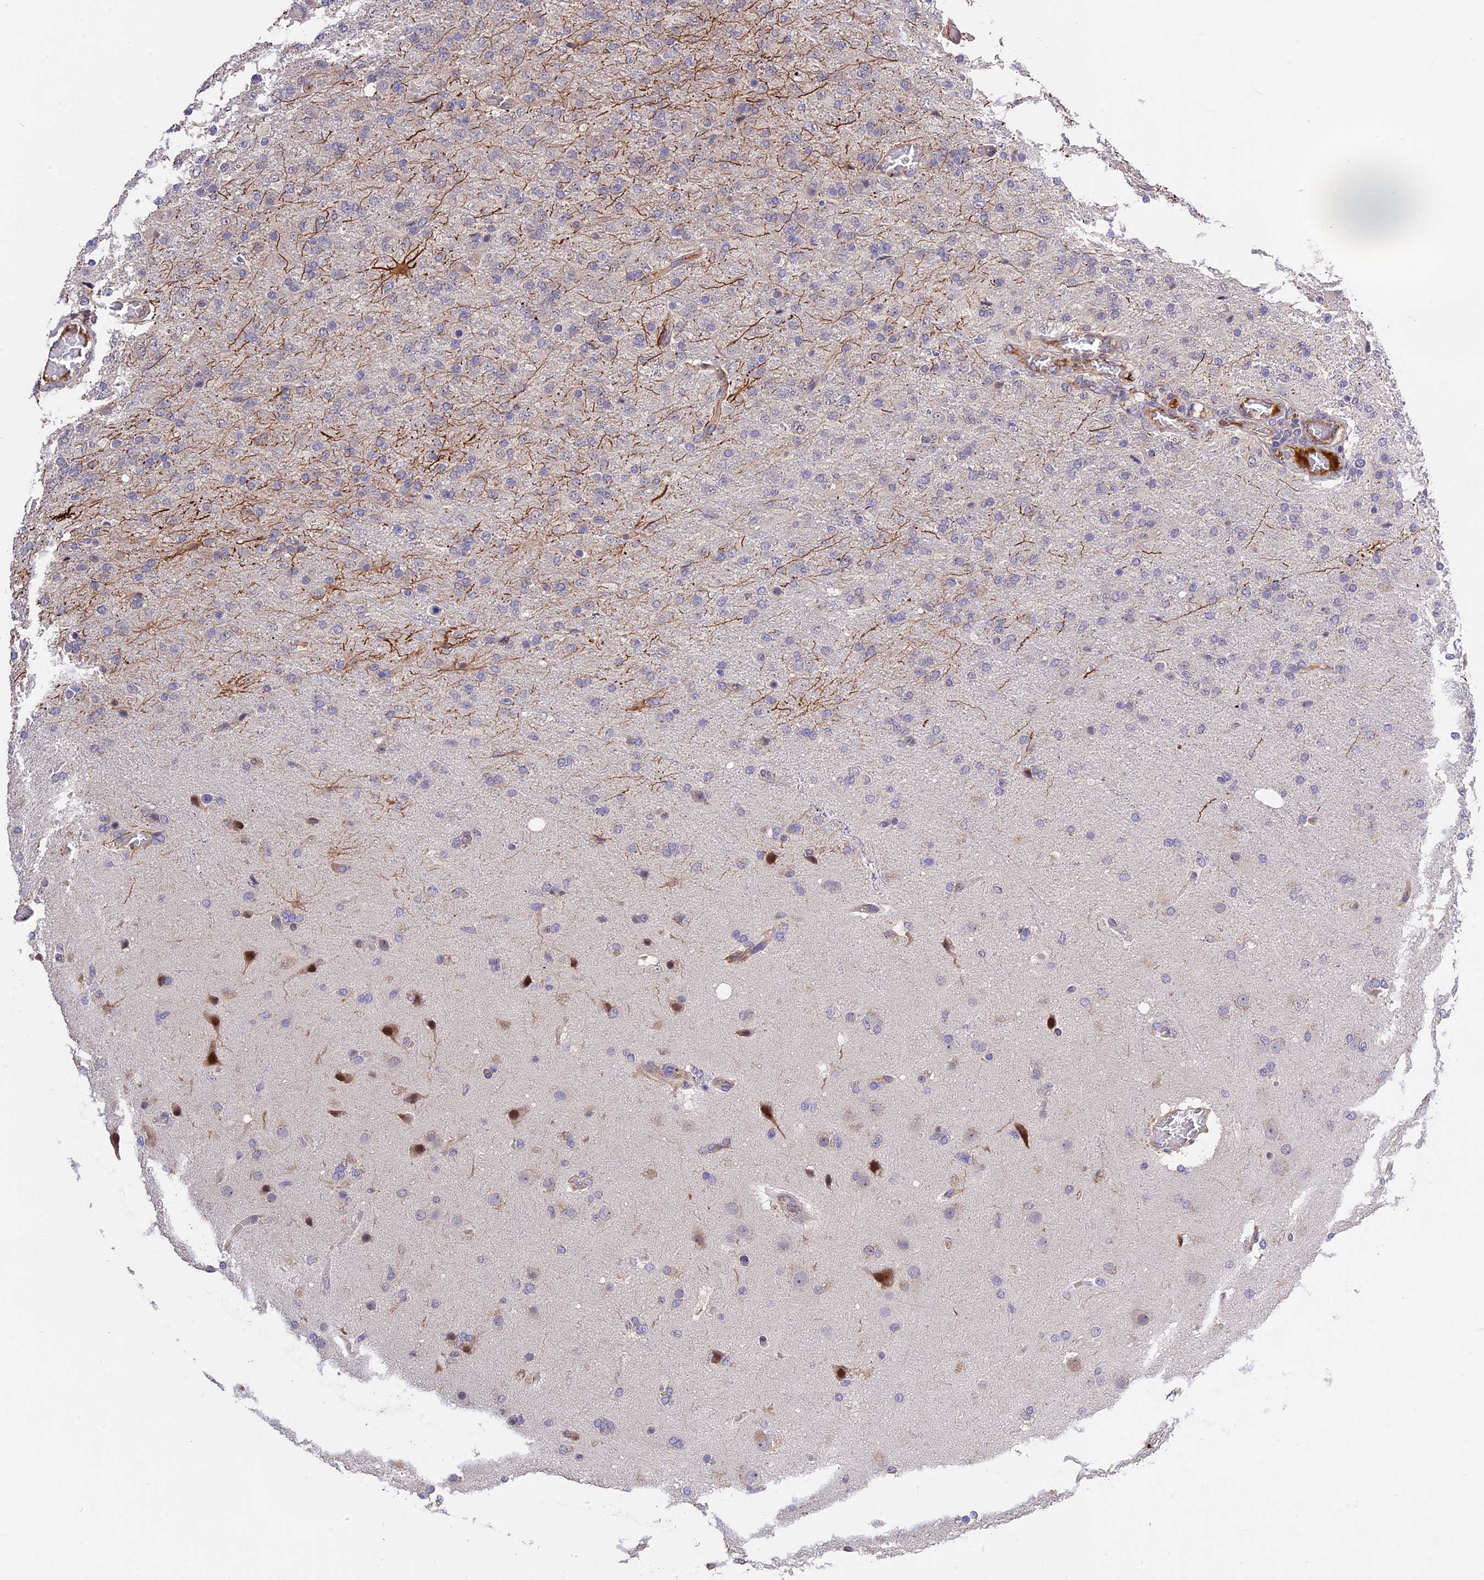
{"staining": {"intensity": "negative", "quantity": "none", "location": "none"}, "tissue": "glioma", "cell_type": "Tumor cells", "image_type": "cancer", "snomed": [{"axis": "morphology", "description": "Glioma, malignant, High grade"}, {"axis": "topography", "description": "Brain"}], "caption": "Tumor cells show no significant protein expression in glioma.", "gene": "MFSD2A", "patient": {"sex": "female", "age": 74}}